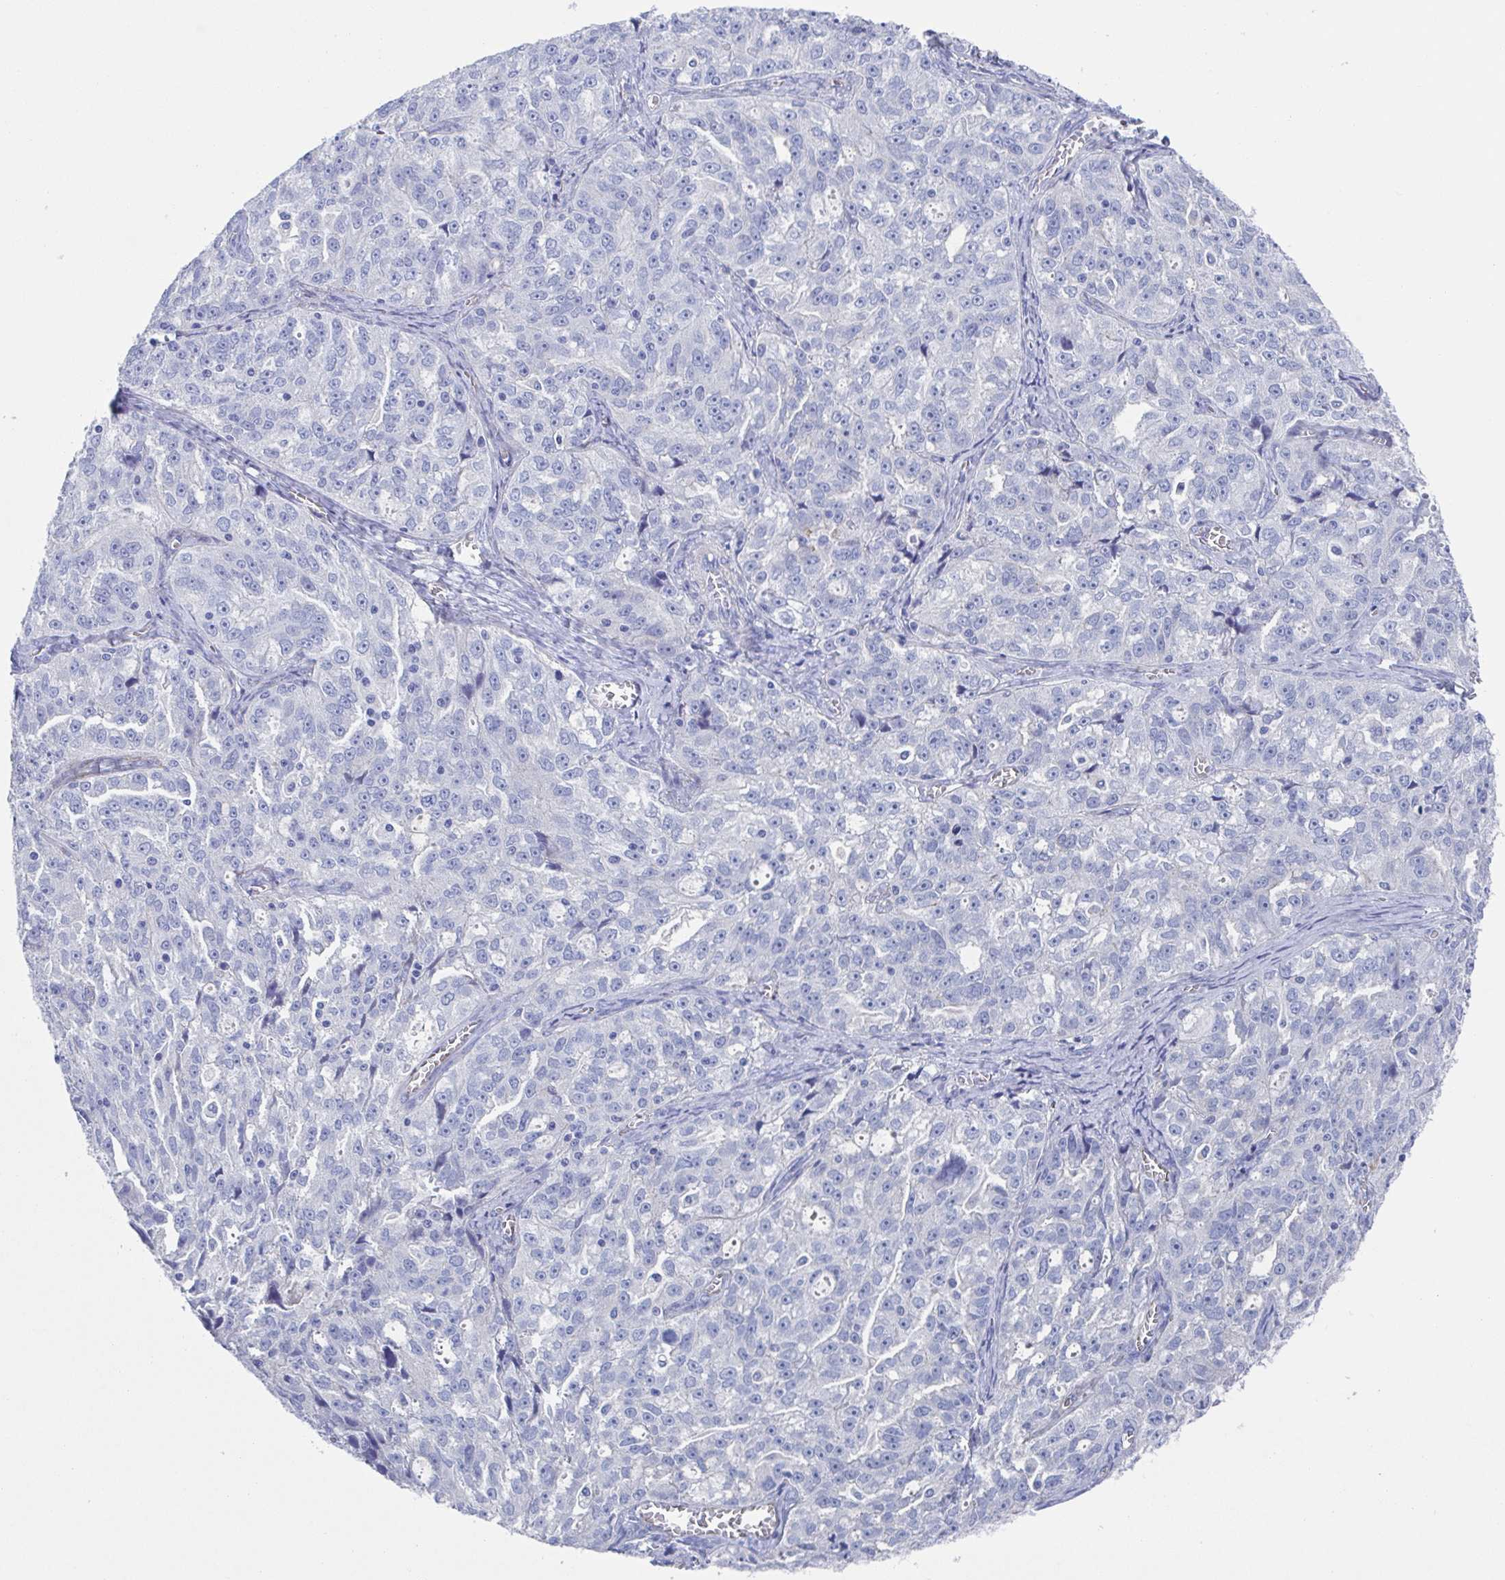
{"staining": {"intensity": "weak", "quantity": "<25%", "location": "cytoplasmic/membranous"}, "tissue": "ovarian cancer", "cell_type": "Tumor cells", "image_type": "cancer", "snomed": [{"axis": "morphology", "description": "Cystadenocarcinoma, serous, NOS"}, {"axis": "topography", "description": "Ovary"}], "caption": "DAB (3,3'-diaminobenzidine) immunohistochemical staining of ovarian serous cystadenocarcinoma reveals no significant staining in tumor cells.", "gene": "CDH2", "patient": {"sex": "female", "age": 51}}